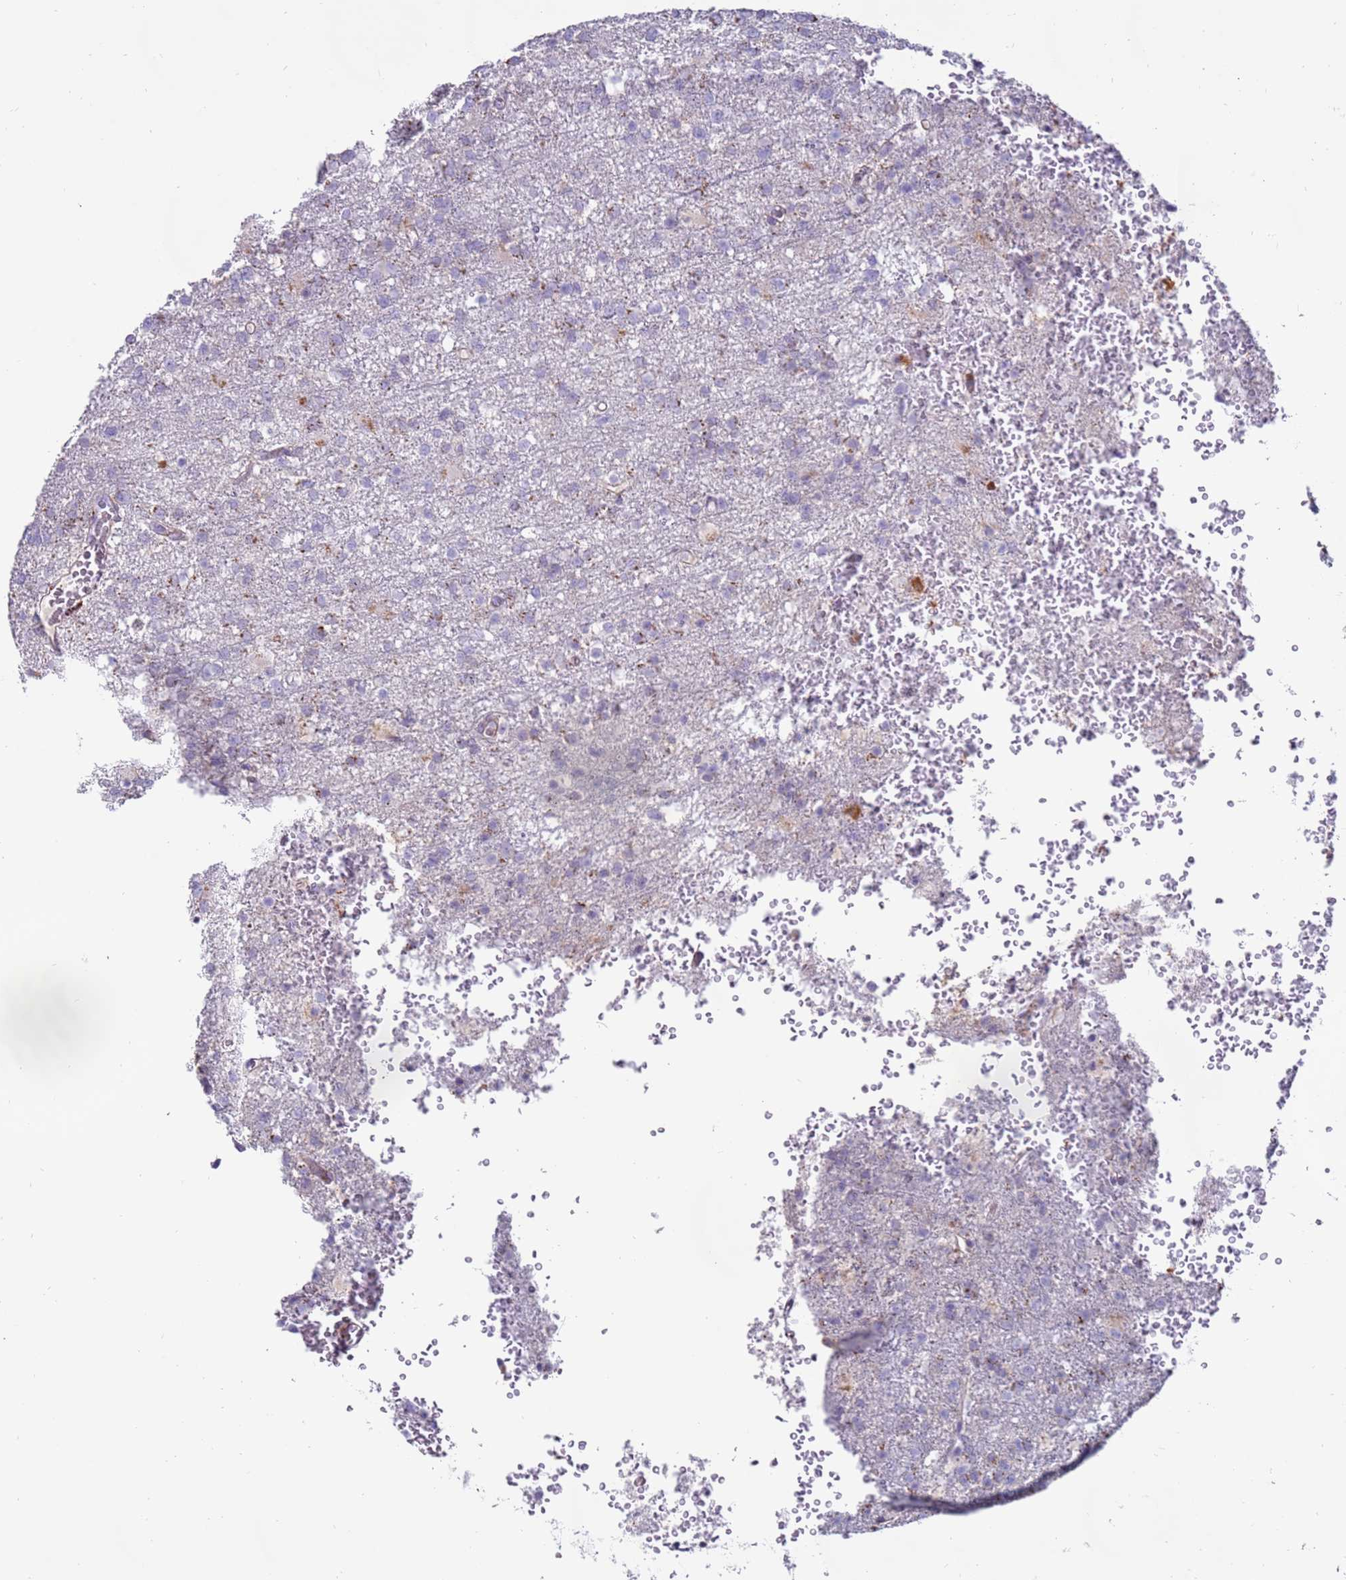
{"staining": {"intensity": "negative", "quantity": "none", "location": "none"}, "tissue": "glioma", "cell_type": "Tumor cells", "image_type": "cancer", "snomed": [{"axis": "morphology", "description": "Glioma, malignant, High grade"}, {"axis": "topography", "description": "Brain"}], "caption": "Tumor cells show no significant expression in glioma.", "gene": "CLEC4M", "patient": {"sex": "female", "age": 74}}